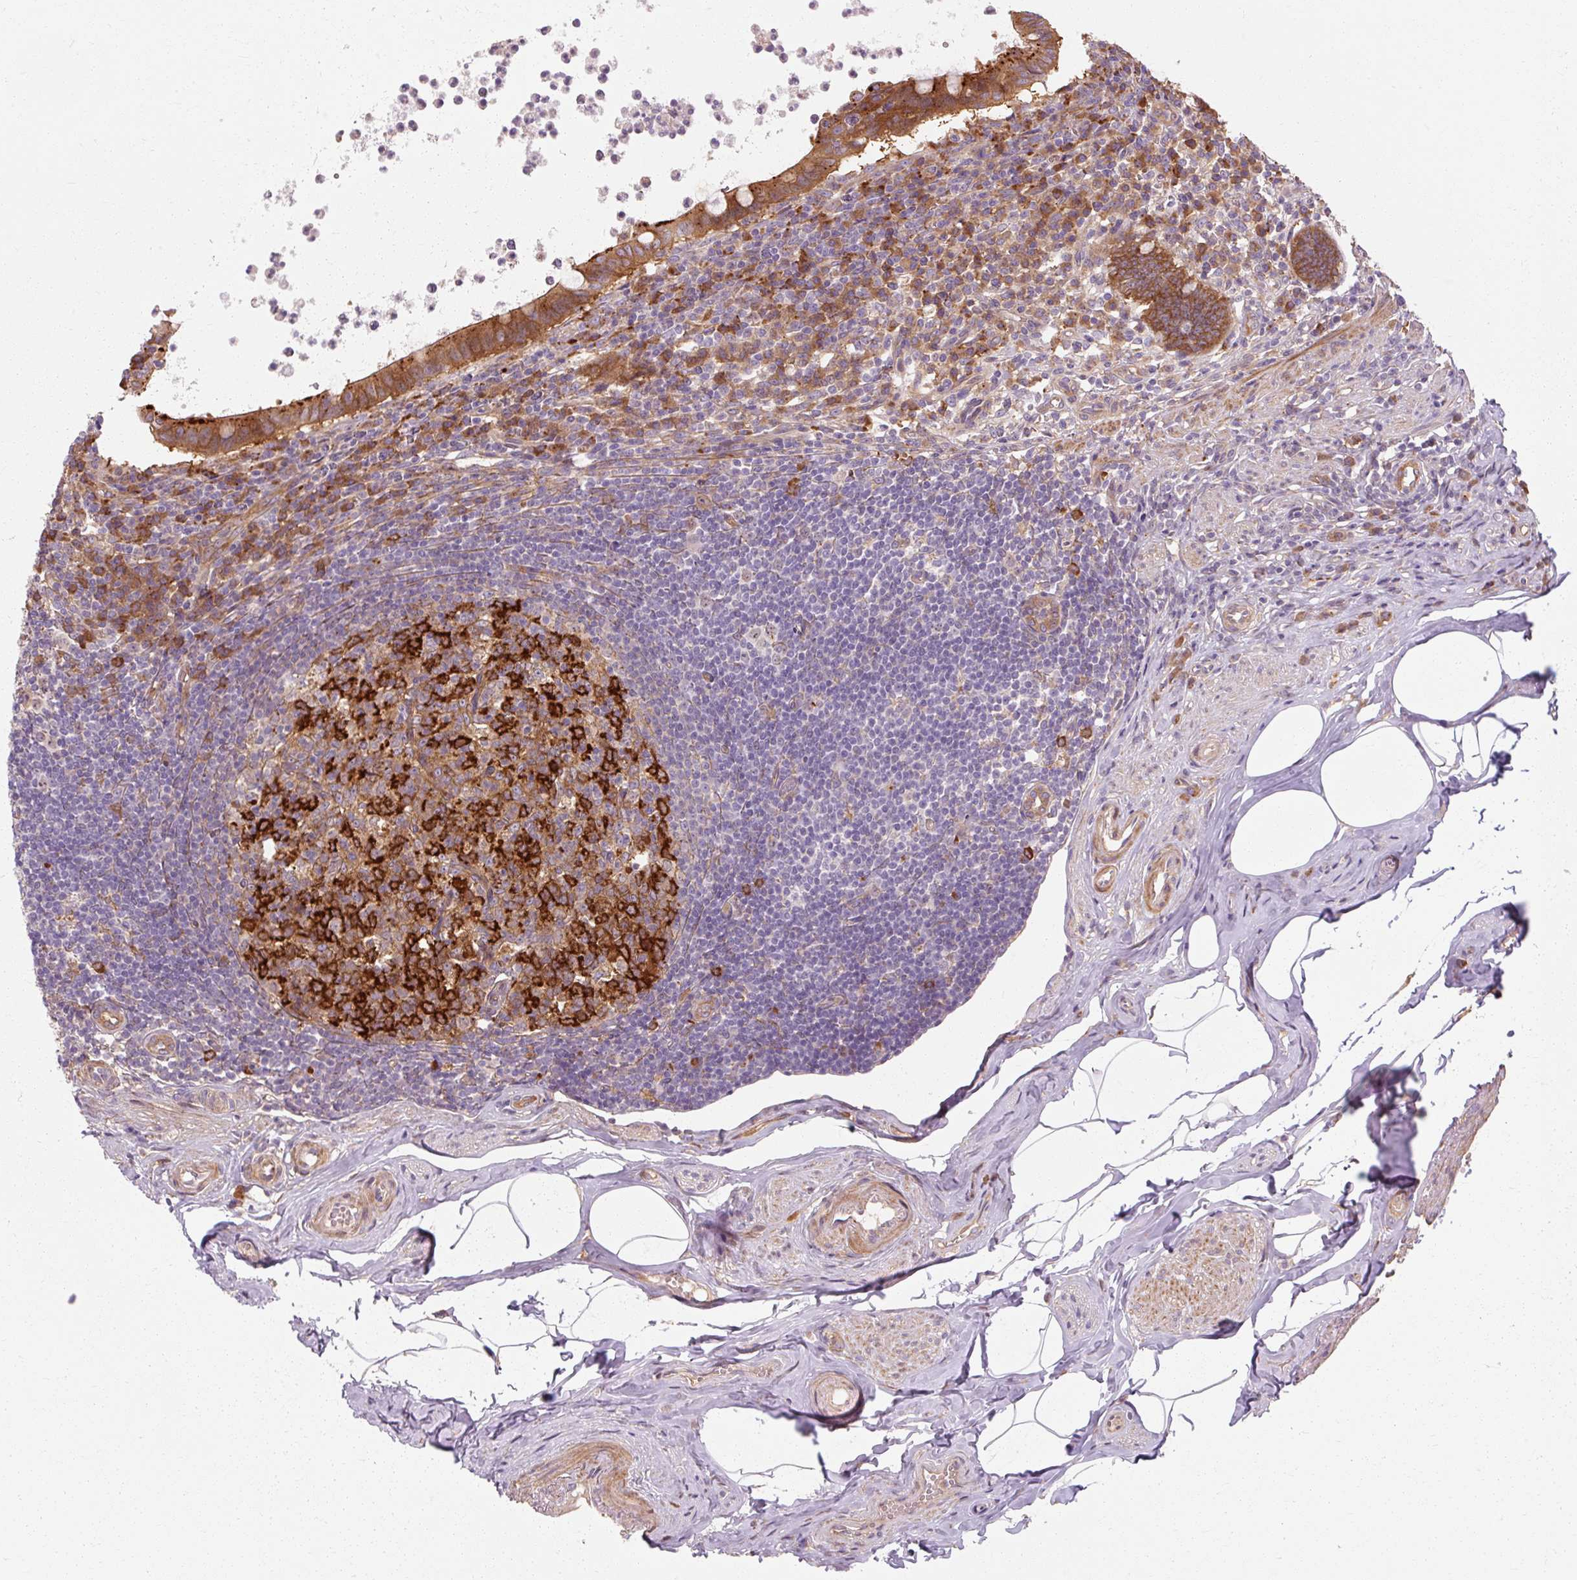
{"staining": {"intensity": "strong", "quantity": ">75%", "location": "cytoplasmic/membranous"}, "tissue": "appendix", "cell_type": "Glandular cells", "image_type": "normal", "snomed": [{"axis": "morphology", "description": "Normal tissue, NOS"}, {"axis": "topography", "description": "Appendix"}], "caption": "Immunohistochemical staining of unremarkable appendix demonstrates high levels of strong cytoplasmic/membranous expression in about >75% of glandular cells.", "gene": "TBC1D4", "patient": {"sex": "female", "age": 56}}